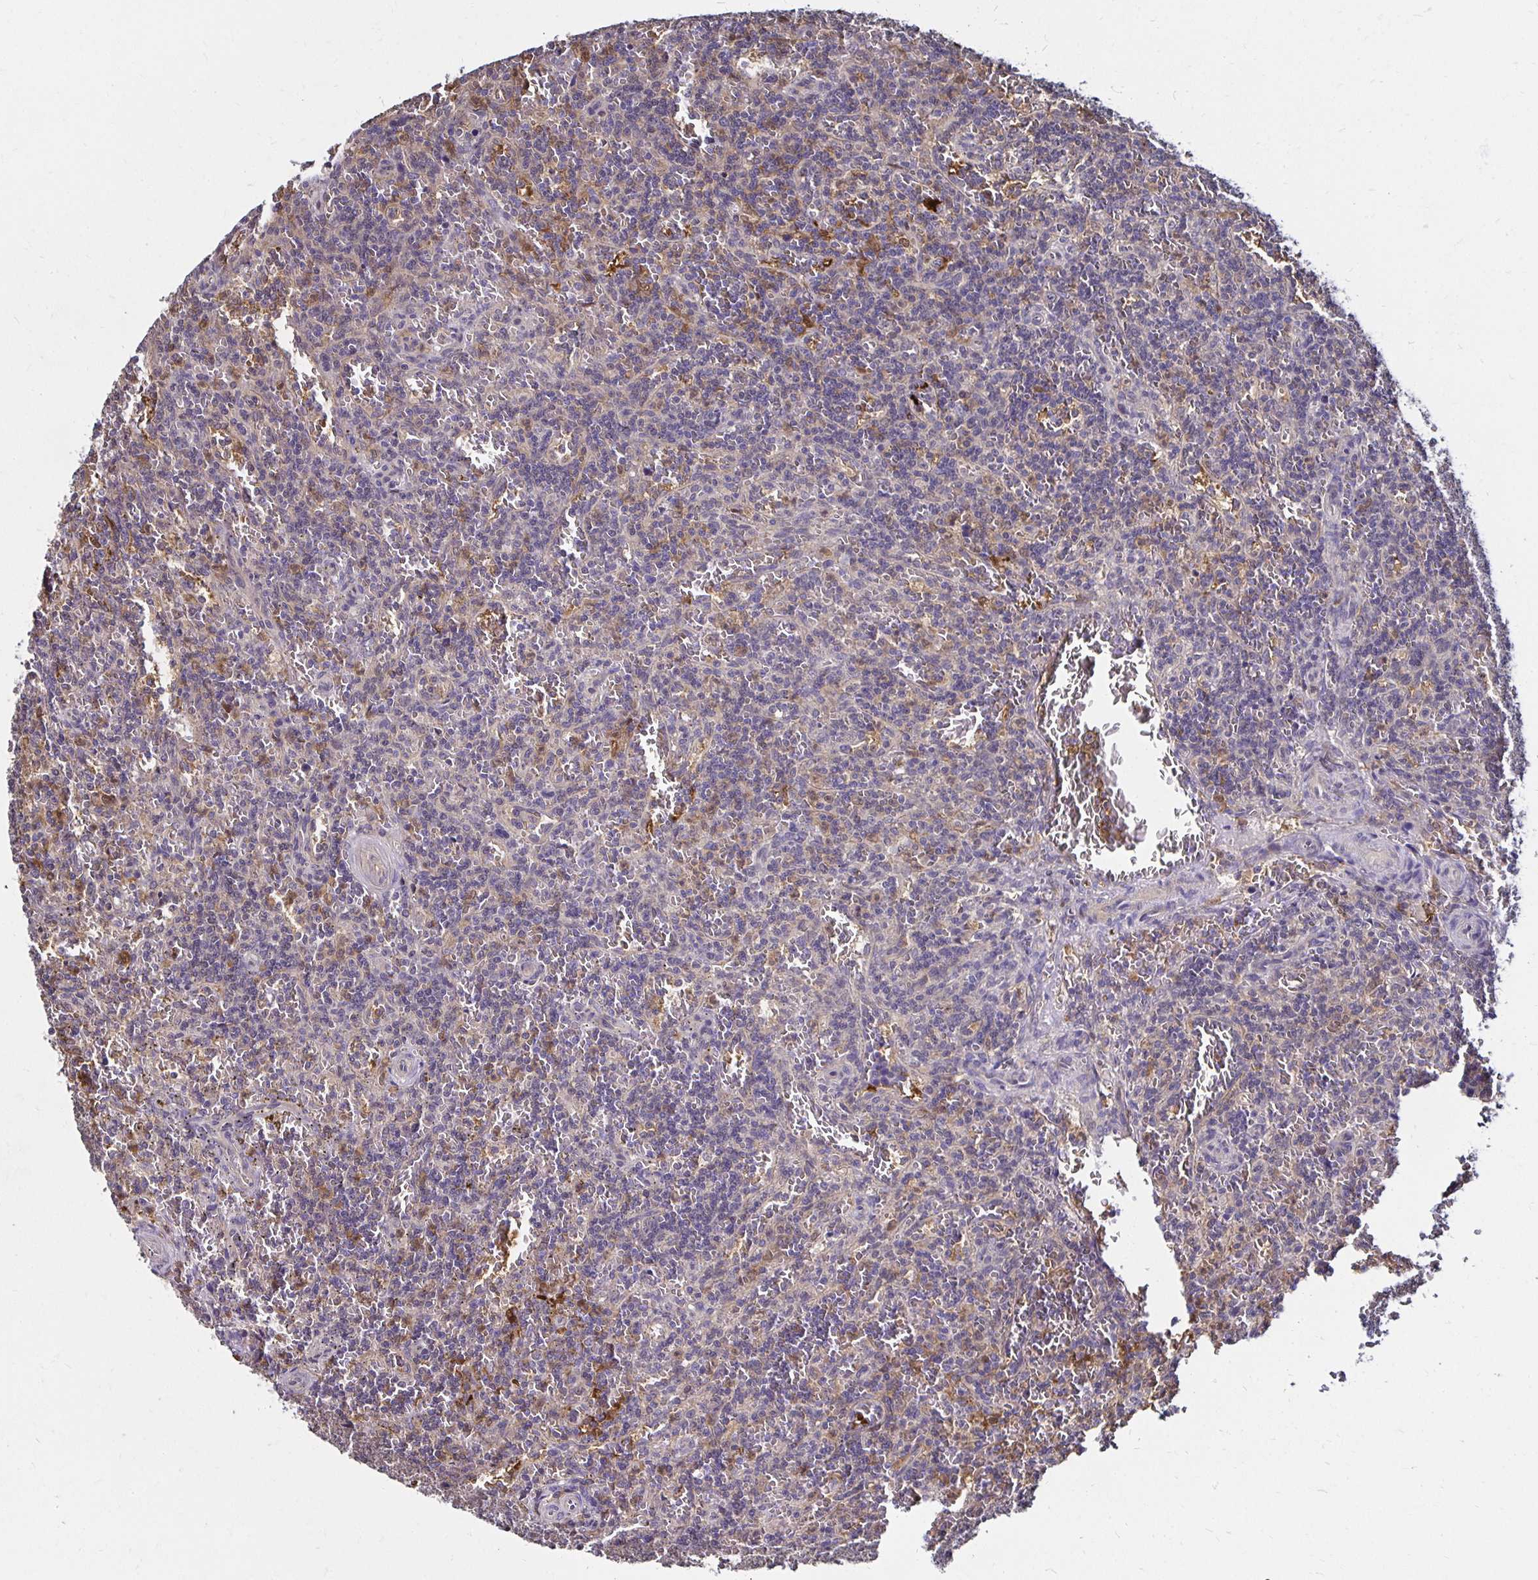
{"staining": {"intensity": "negative", "quantity": "none", "location": "none"}, "tissue": "lymphoma", "cell_type": "Tumor cells", "image_type": "cancer", "snomed": [{"axis": "morphology", "description": "Malignant lymphoma, non-Hodgkin's type, Low grade"}, {"axis": "topography", "description": "Spleen"}], "caption": "Immunohistochemistry image of neoplastic tissue: malignant lymphoma, non-Hodgkin's type (low-grade) stained with DAB (3,3'-diaminobenzidine) exhibits no significant protein staining in tumor cells.", "gene": "TXN", "patient": {"sex": "male", "age": 73}}